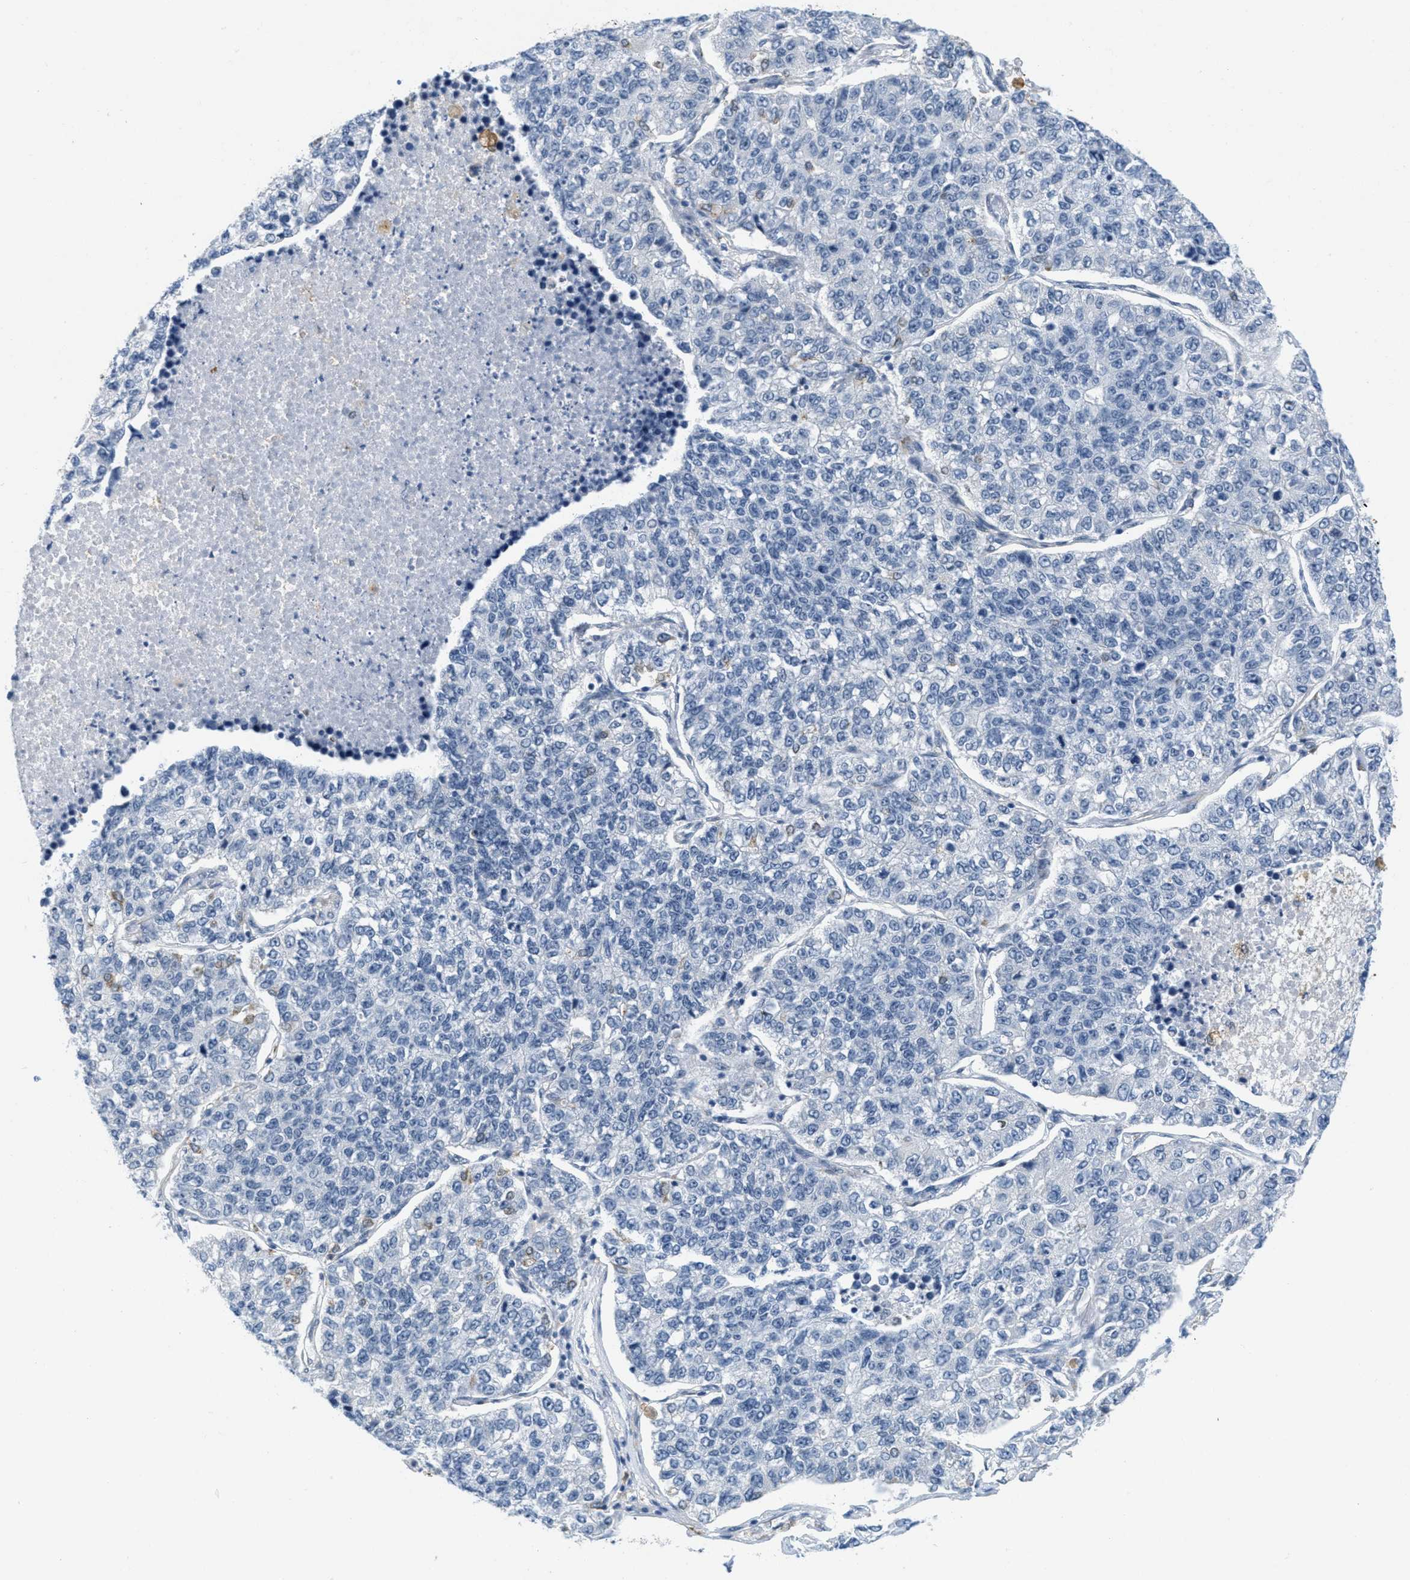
{"staining": {"intensity": "negative", "quantity": "none", "location": "none"}, "tissue": "lung cancer", "cell_type": "Tumor cells", "image_type": "cancer", "snomed": [{"axis": "morphology", "description": "Adenocarcinoma, NOS"}, {"axis": "topography", "description": "Lung"}], "caption": "Histopathology image shows no protein positivity in tumor cells of adenocarcinoma (lung) tissue.", "gene": "HS3ST2", "patient": {"sex": "male", "age": 49}}